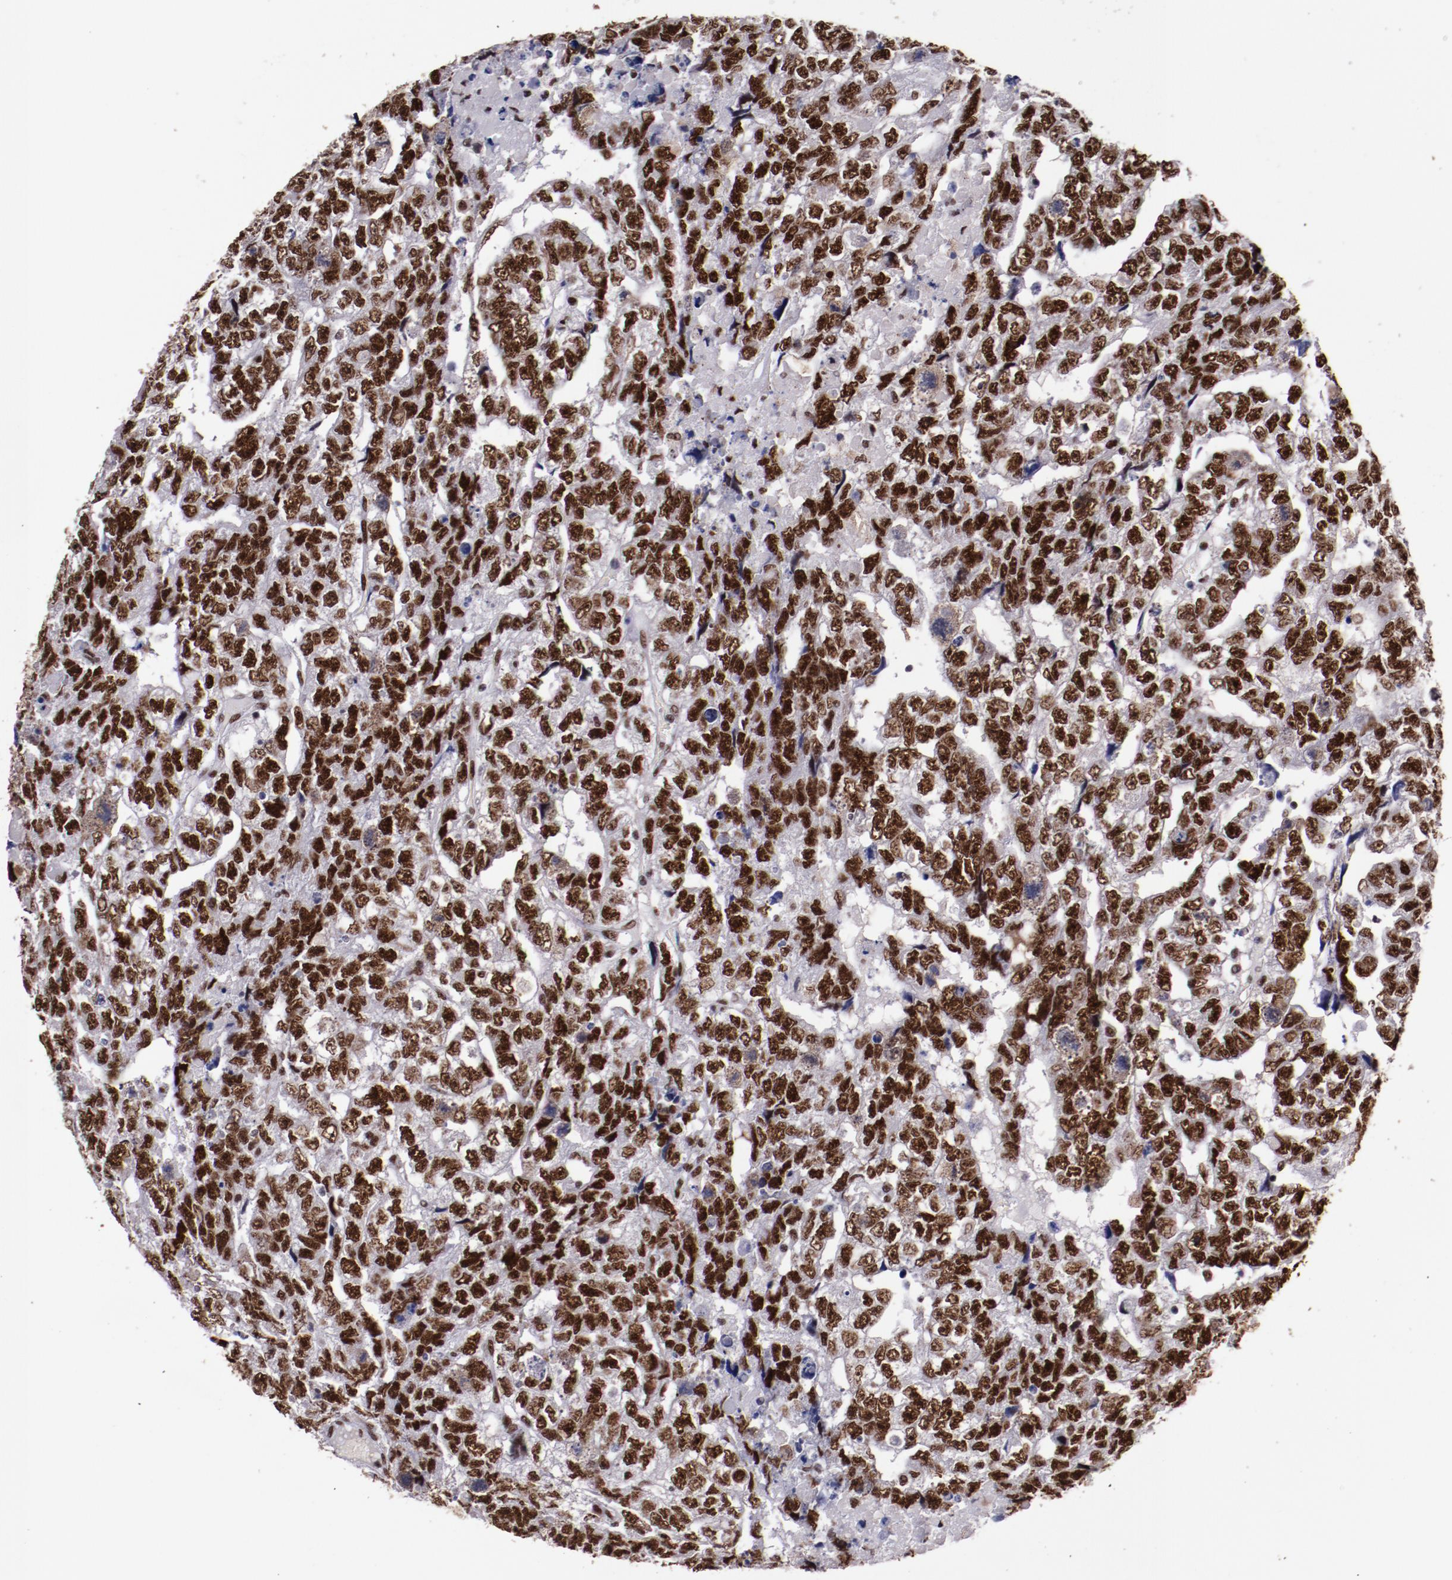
{"staining": {"intensity": "strong", "quantity": ">75%", "location": "nuclear"}, "tissue": "testis cancer", "cell_type": "Tumor cells", "image_type": "cancer", "snomed": [{"axis": "morphology", "description": "Carcinoma, Embryonal, NOS"}, {"axis": "topography", "description": "Testis"}], "caption": "Strong nuclear positivity is appreciated in approximately >75% of tumor cells in testis cancer (embryonal carcinoma).", "gene": "PPP4R3A", "patient": {"sex": "male", "age": 36}}